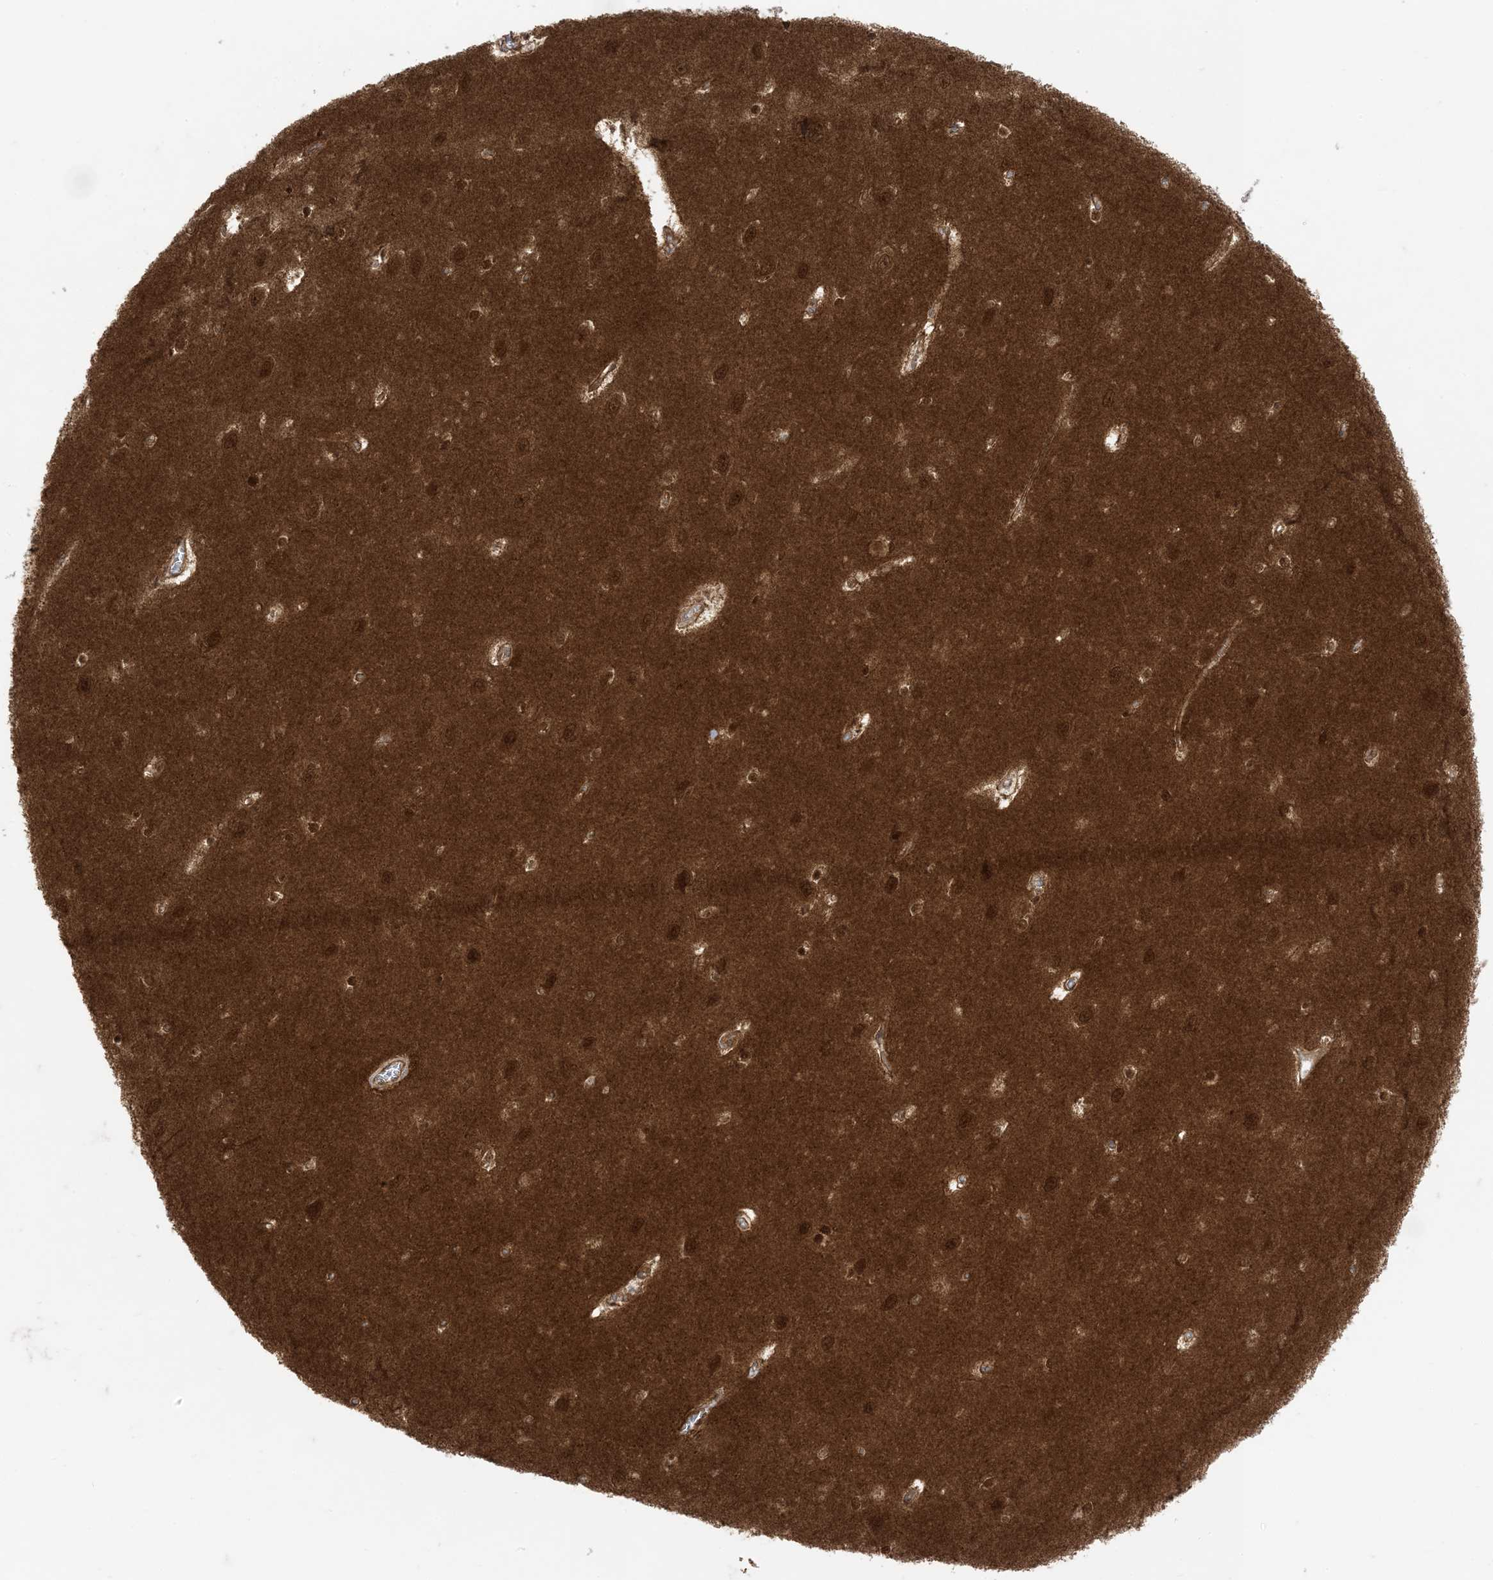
{"staining": {"intensity": "moderate", "quantity": ">75%", "location": "nuclear"}, "tissue": "hippocampus", "cell_type": "Glial cells", "image_type": "normal", "snomed": [{"axis": "morphology", "description": "Normal tissue, NOS"}, {"axis": "topography", "description": "Hippocampus"}], "caption": "Immunohistochemical staining of unremarkable hippocampus displays moderate nuclear protein expression in approximately >75% of glial cells.", "gene": "PTPA", "patient": {"sex": "female", "age": 64}}